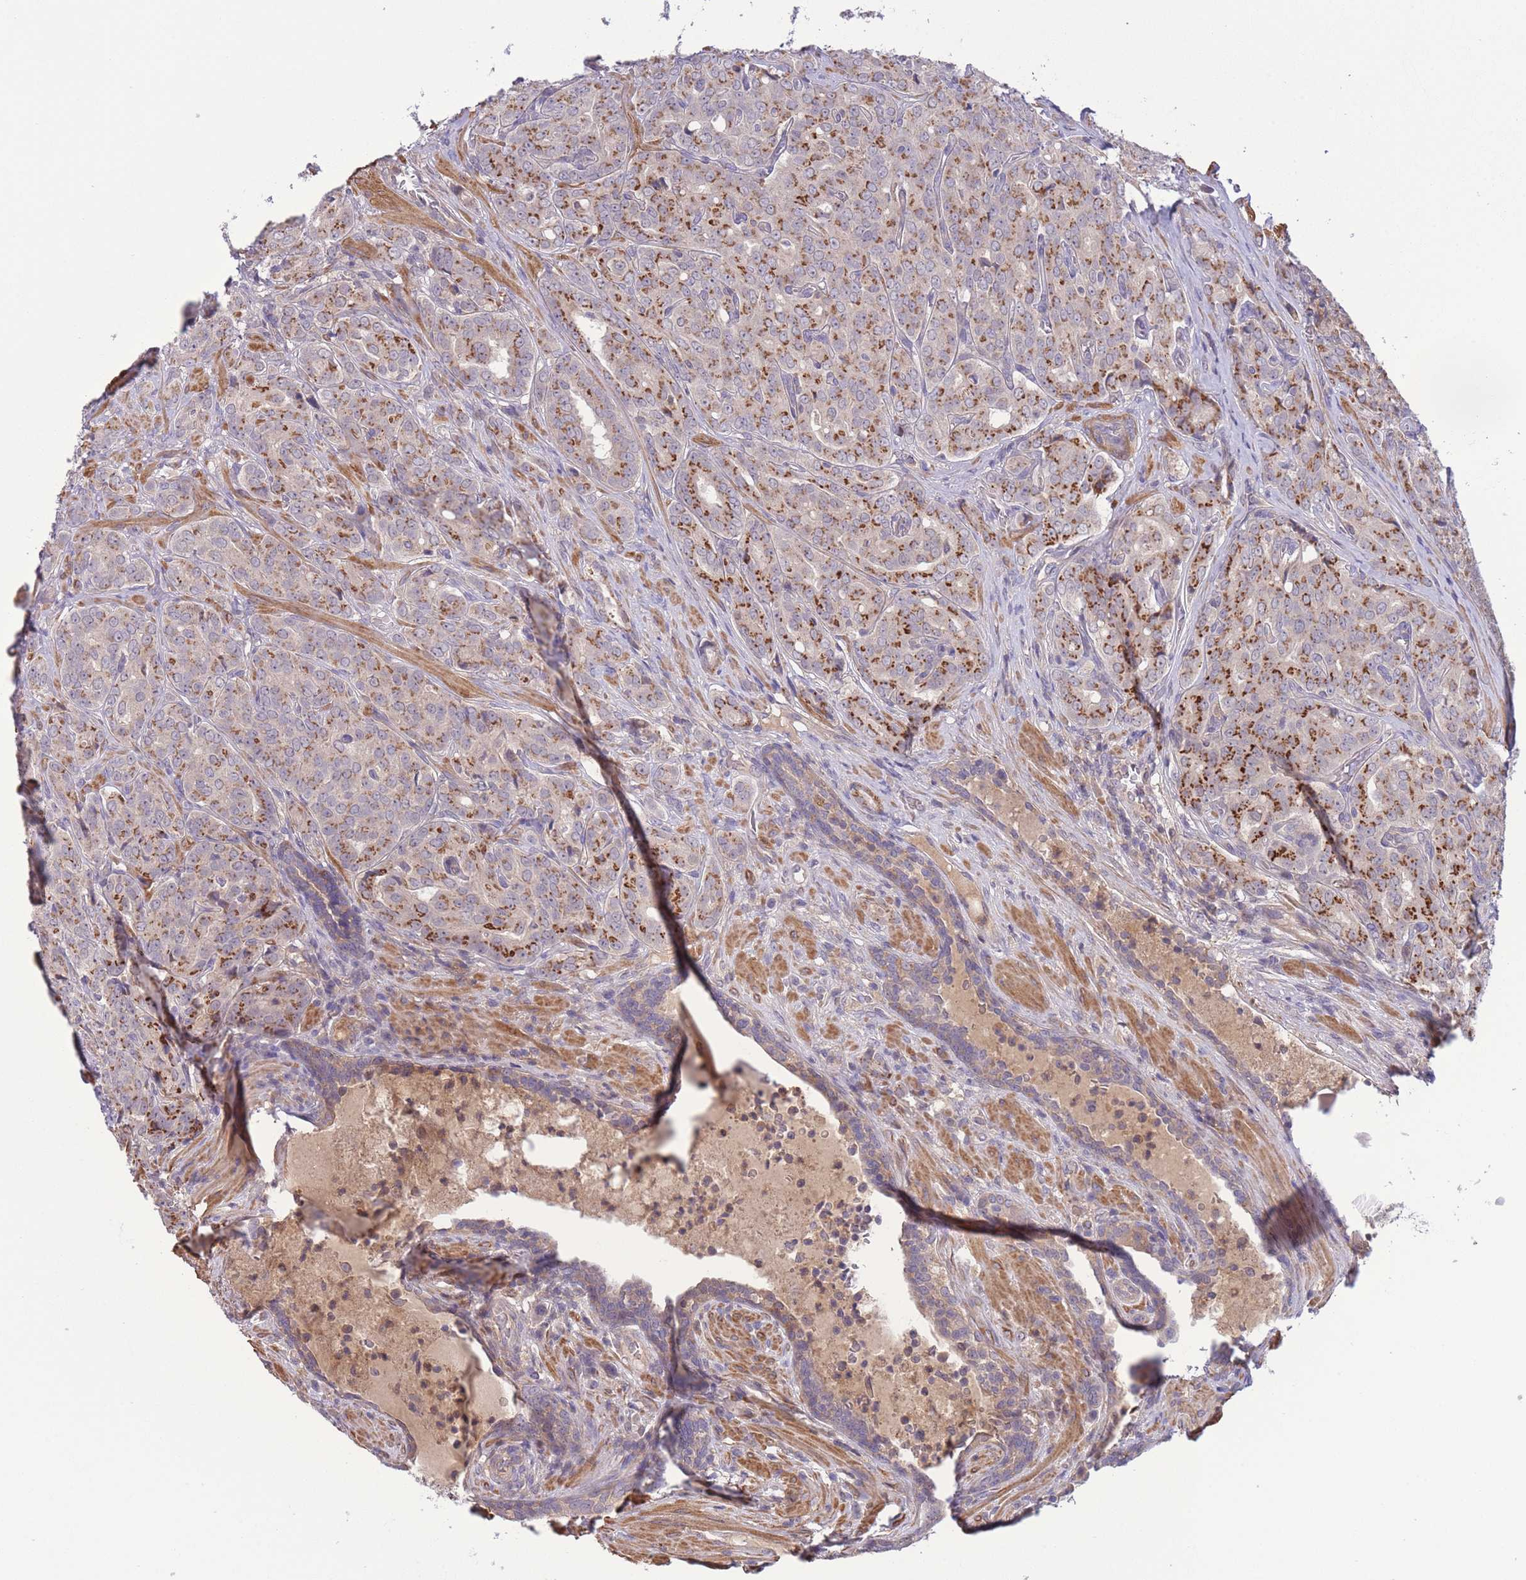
{"staining": {"intensity": "moderate", "quantity": ">75%", "location": "cytoplasmic/membranous"}, "tissue": "prostate cancer", "cell_type": "Tumor cells", "image_type": "cancer", "snomed": [{"axis": "morphology", "description": "Adenocarcinoma, High grade"}, {"axis": "topography", "description": "Prostate"}], "caption": "High-power microscopy captured an IHC histopathology image of high-grade adenocarcinoma (prostate), revealing moderate cytoplasmic/membranous expression in approximately >75% of tumor cells.", "gene": "ZNF304", "patient": {"sex": "male", "age": 68}}